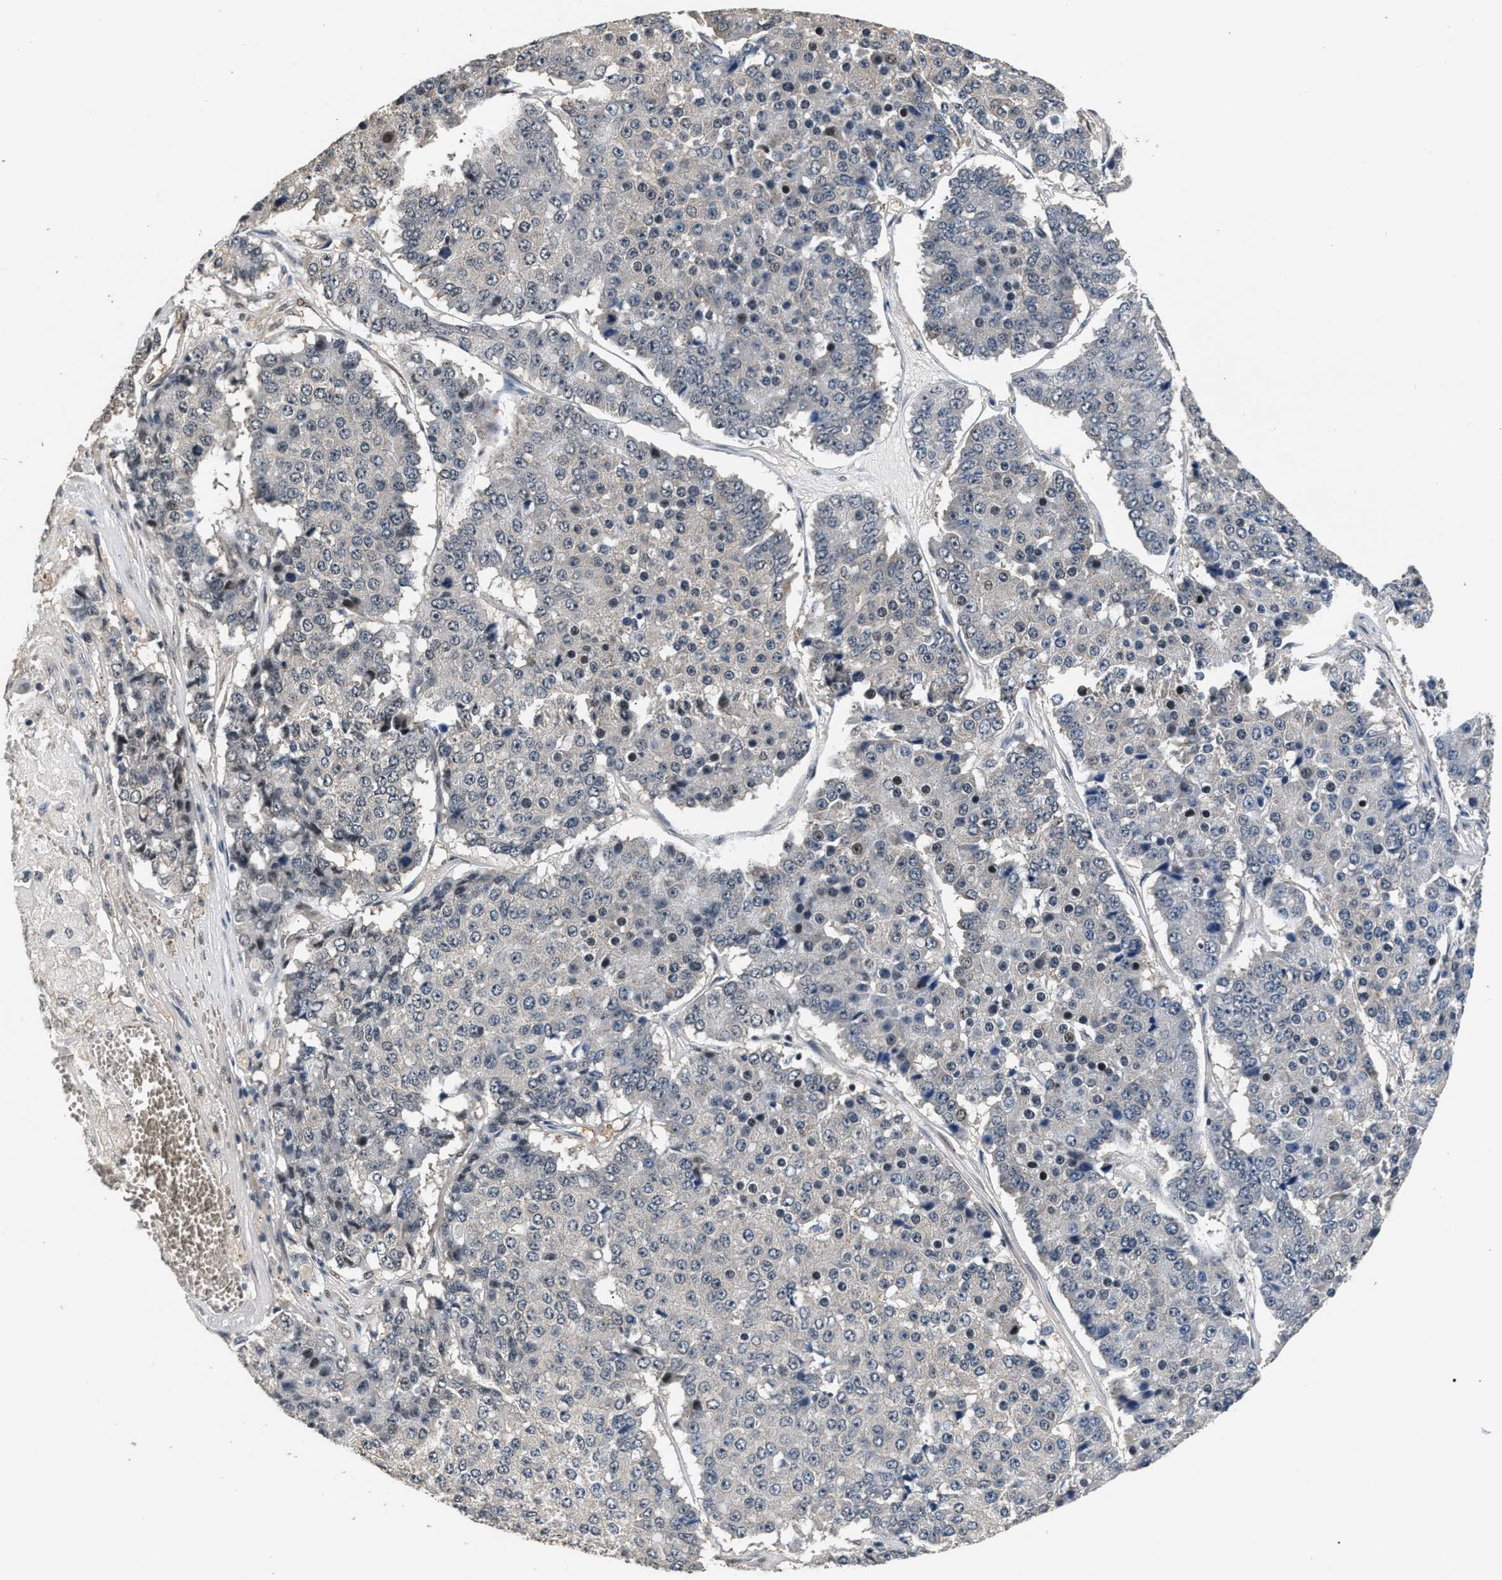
{"staining": {"intensity": "negative", "quantity": "none", "location": "none"}, "tissue": "pancreatic cancer", "cell_type": "Tumor cells", "image_type": "cancer", "snomed": [{"axis": "morphology", "description": "Adenocarcinoma, NOS"}, {"axis": "topography", "description": "Pancreas"}], "caption": "This histopathology image is of pancreatic cancer (adenocarcinoma) stained with immunohistochemistry (IHC) to label a protein in brown with the nuclei are counter-stained blue. There is no staining in tumor cells. The staining was performed using DAB (3,3'-diaminobenzidine) to visualize the protein expression in brown, while the nuclei were stained in blue with hematoxylin (Magnification: 20x).", "gene": "RBM33", "patient": {"sex": "male", "age": 50}}